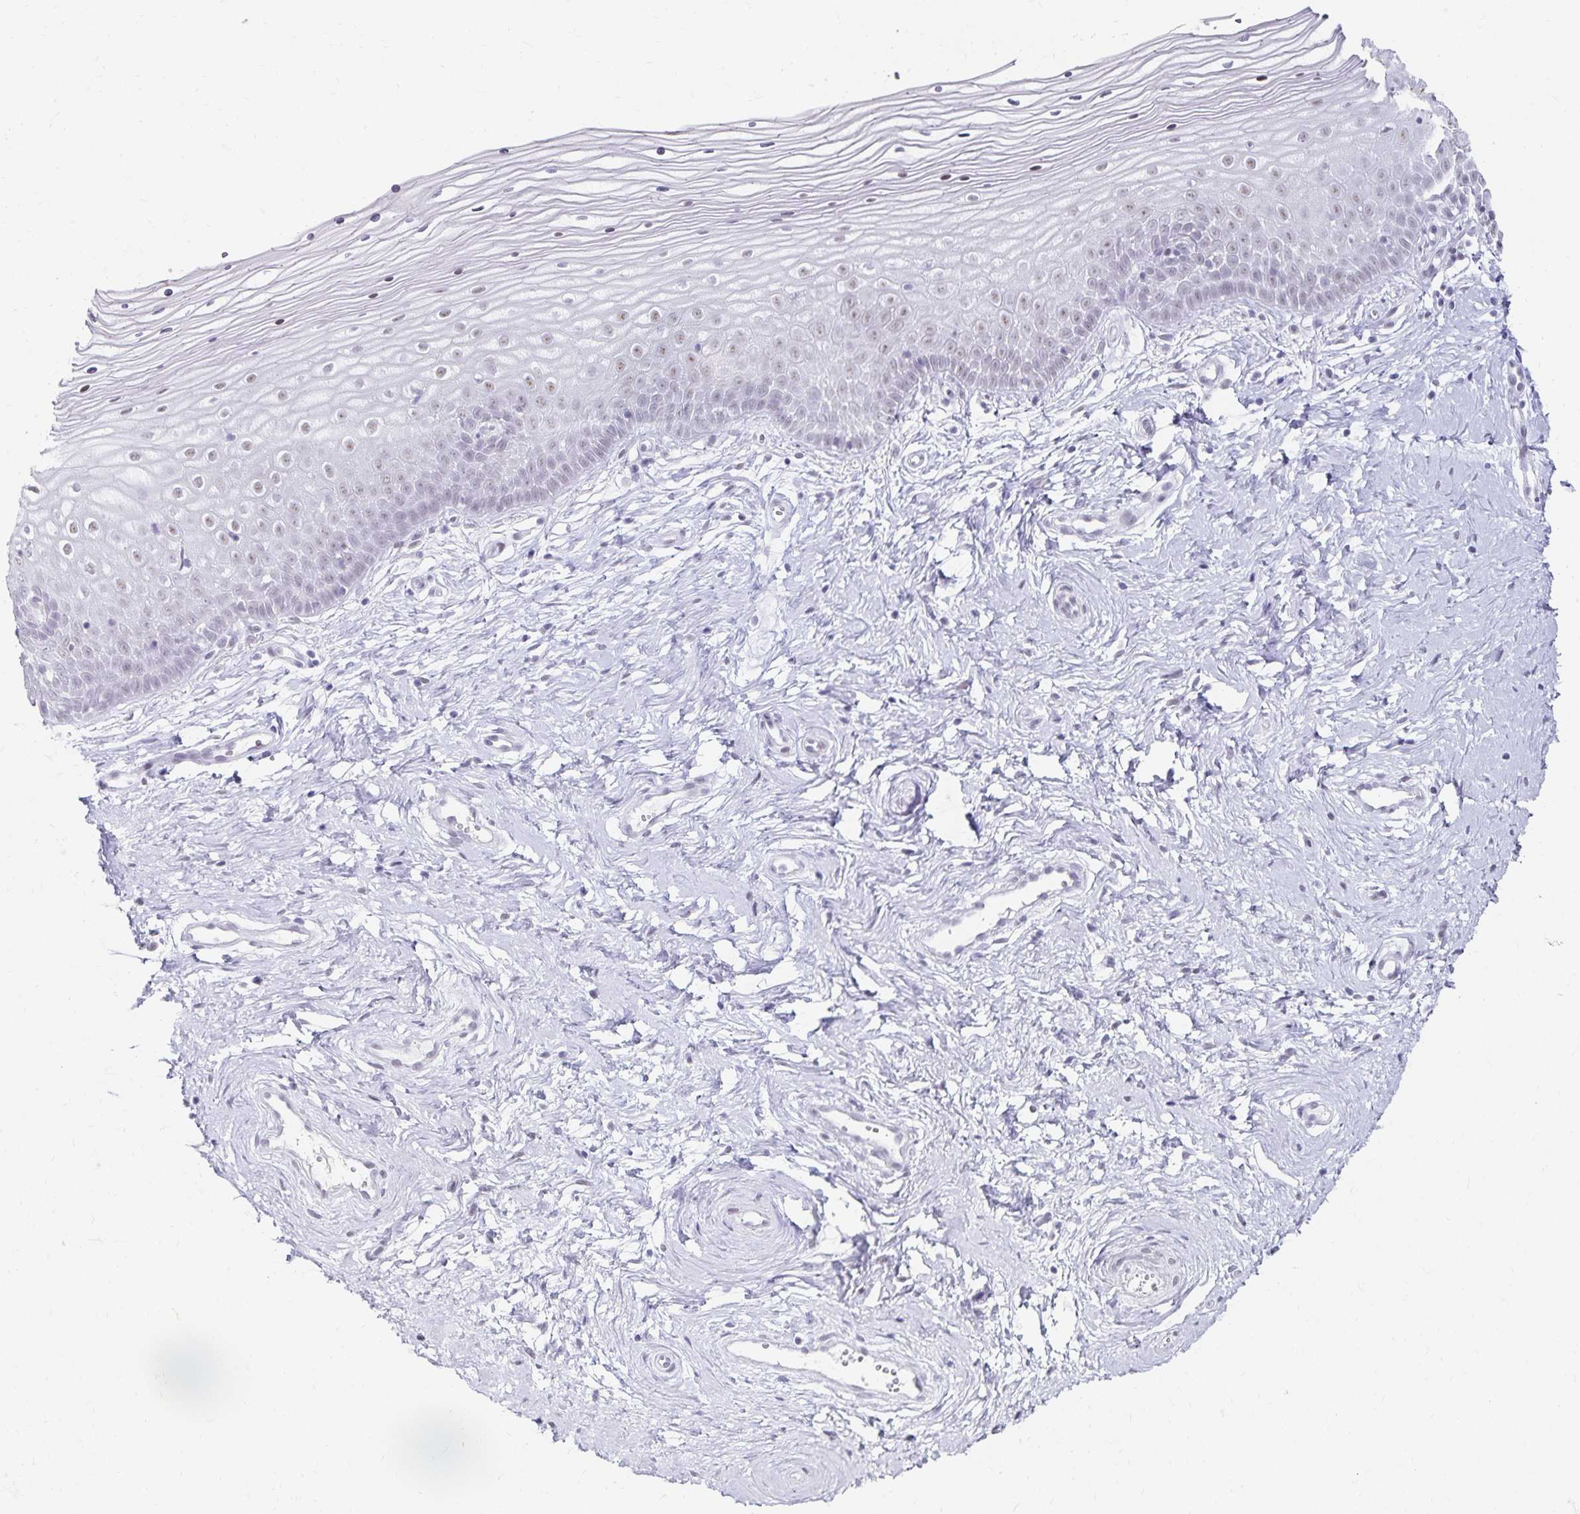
{"staining": {"intensity": "negative", "quantity": "none", "location": "none"}, "tissue": "vagina", "cell_type": "Squamous epithelial cells", "image_type": "normal", "snomed": [{"axis": "morphology", "description": "Normal tissue, NOS"}, {"axis": "topography", "description": "Vagina"}], "caption": "Squamous epithelial cells show no significant expression in unremarkable vagina. (Immunohistochemistry (ihc), brightfield microscopy, high magnification).", "gene": "C20orf85", "patient": {"sex": "female", "age": 38}}